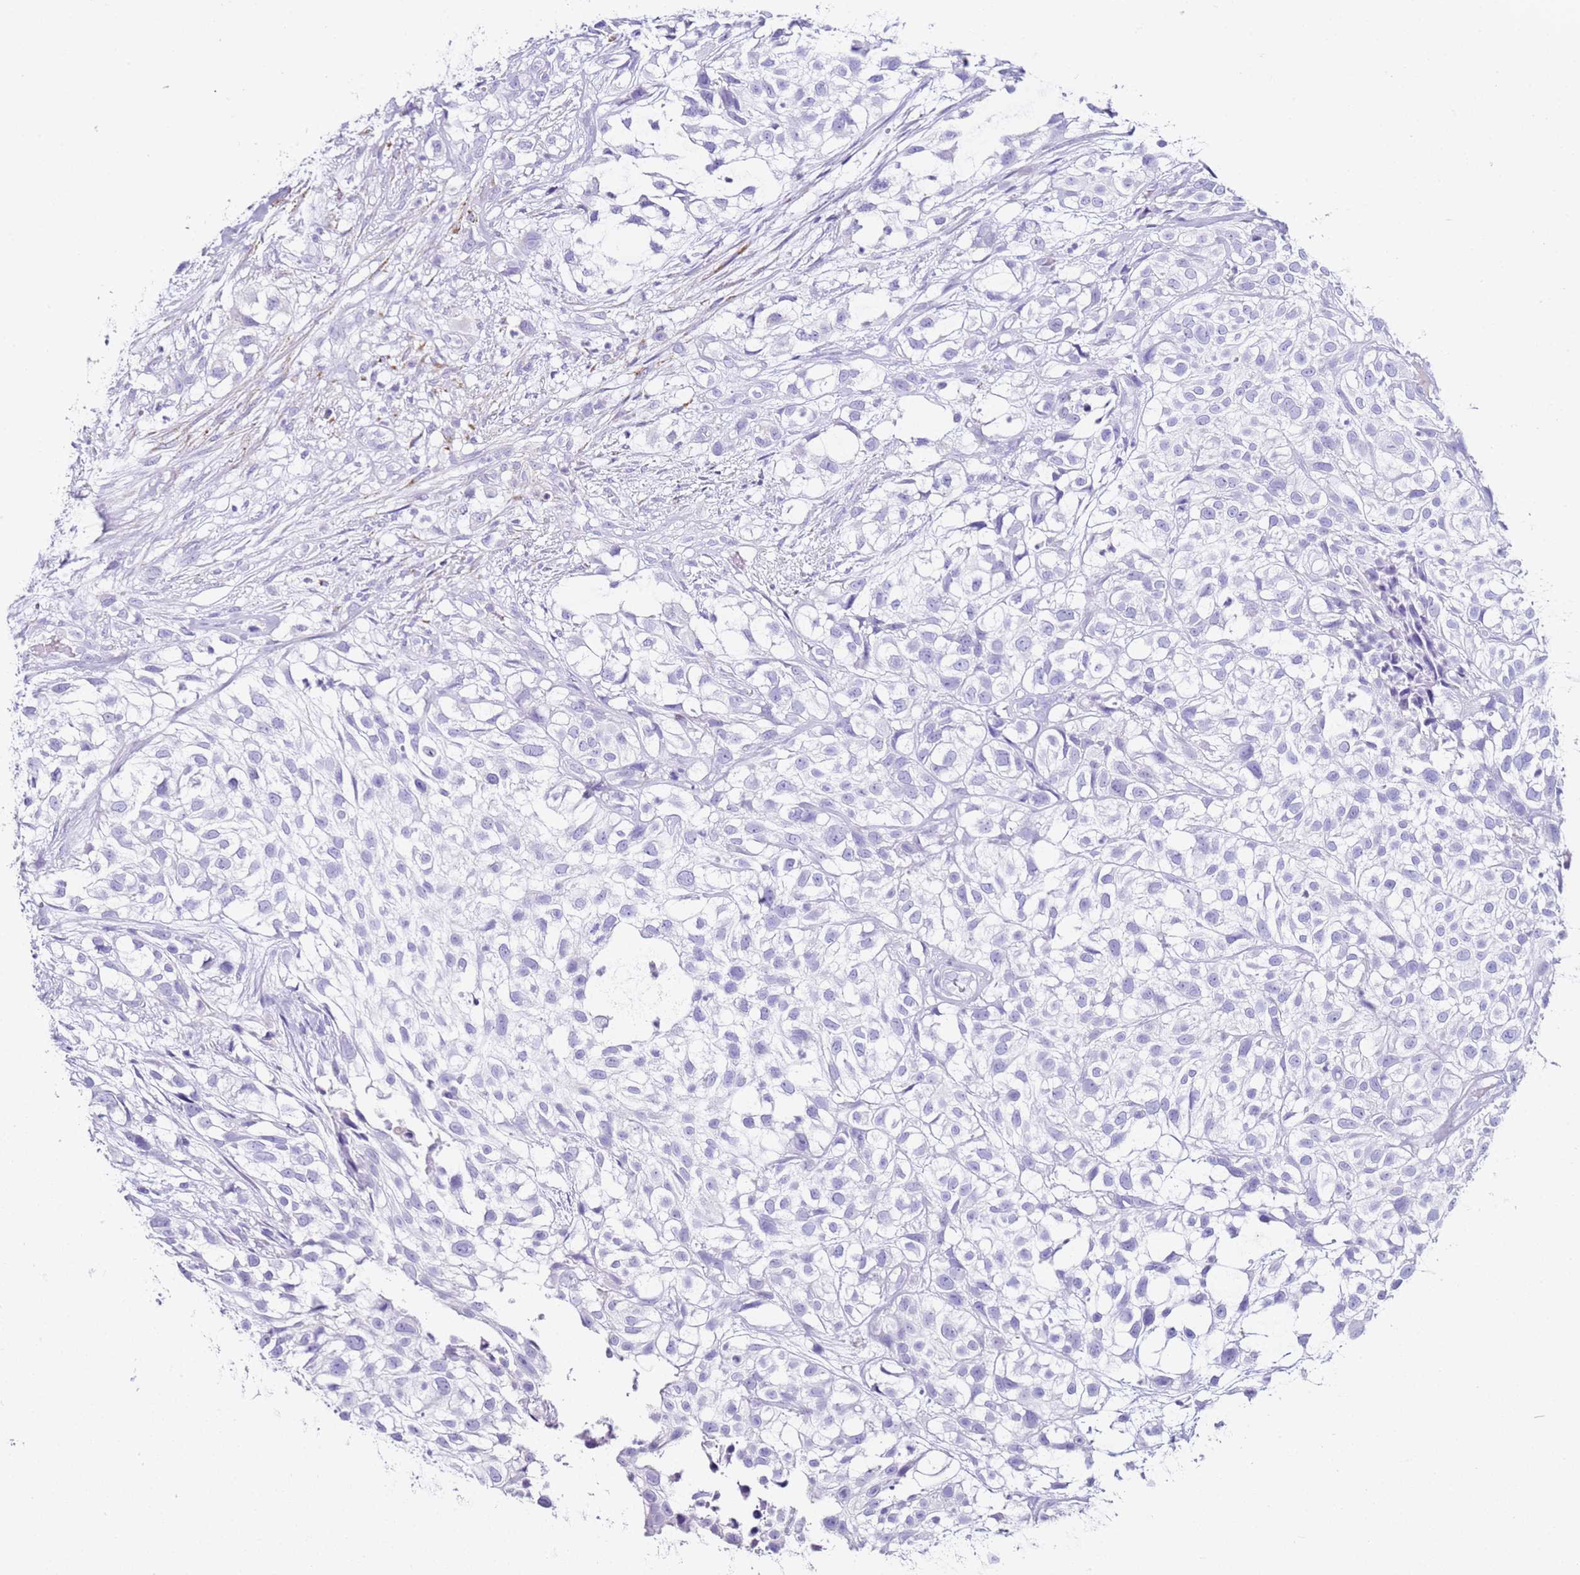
{"staining": {"intensity": "negative", "quantity": "none", "location": "none"}, "tissue": "urothelial cancer", "cell_type": "Tumor cells", "image_type": "cancer", "snomed": [{"axis": "morphology", "description": "Urothelial carcinoma, High grade"}, {"axis": "topography", "description": "Urinary bladder"}], "caption": "Immunohistochemistry (IHC) of urothelial cancer reveals no staining in tumor cells.", "gene": "PTBP2", "patient": {"sex": "male", "age": 56}}